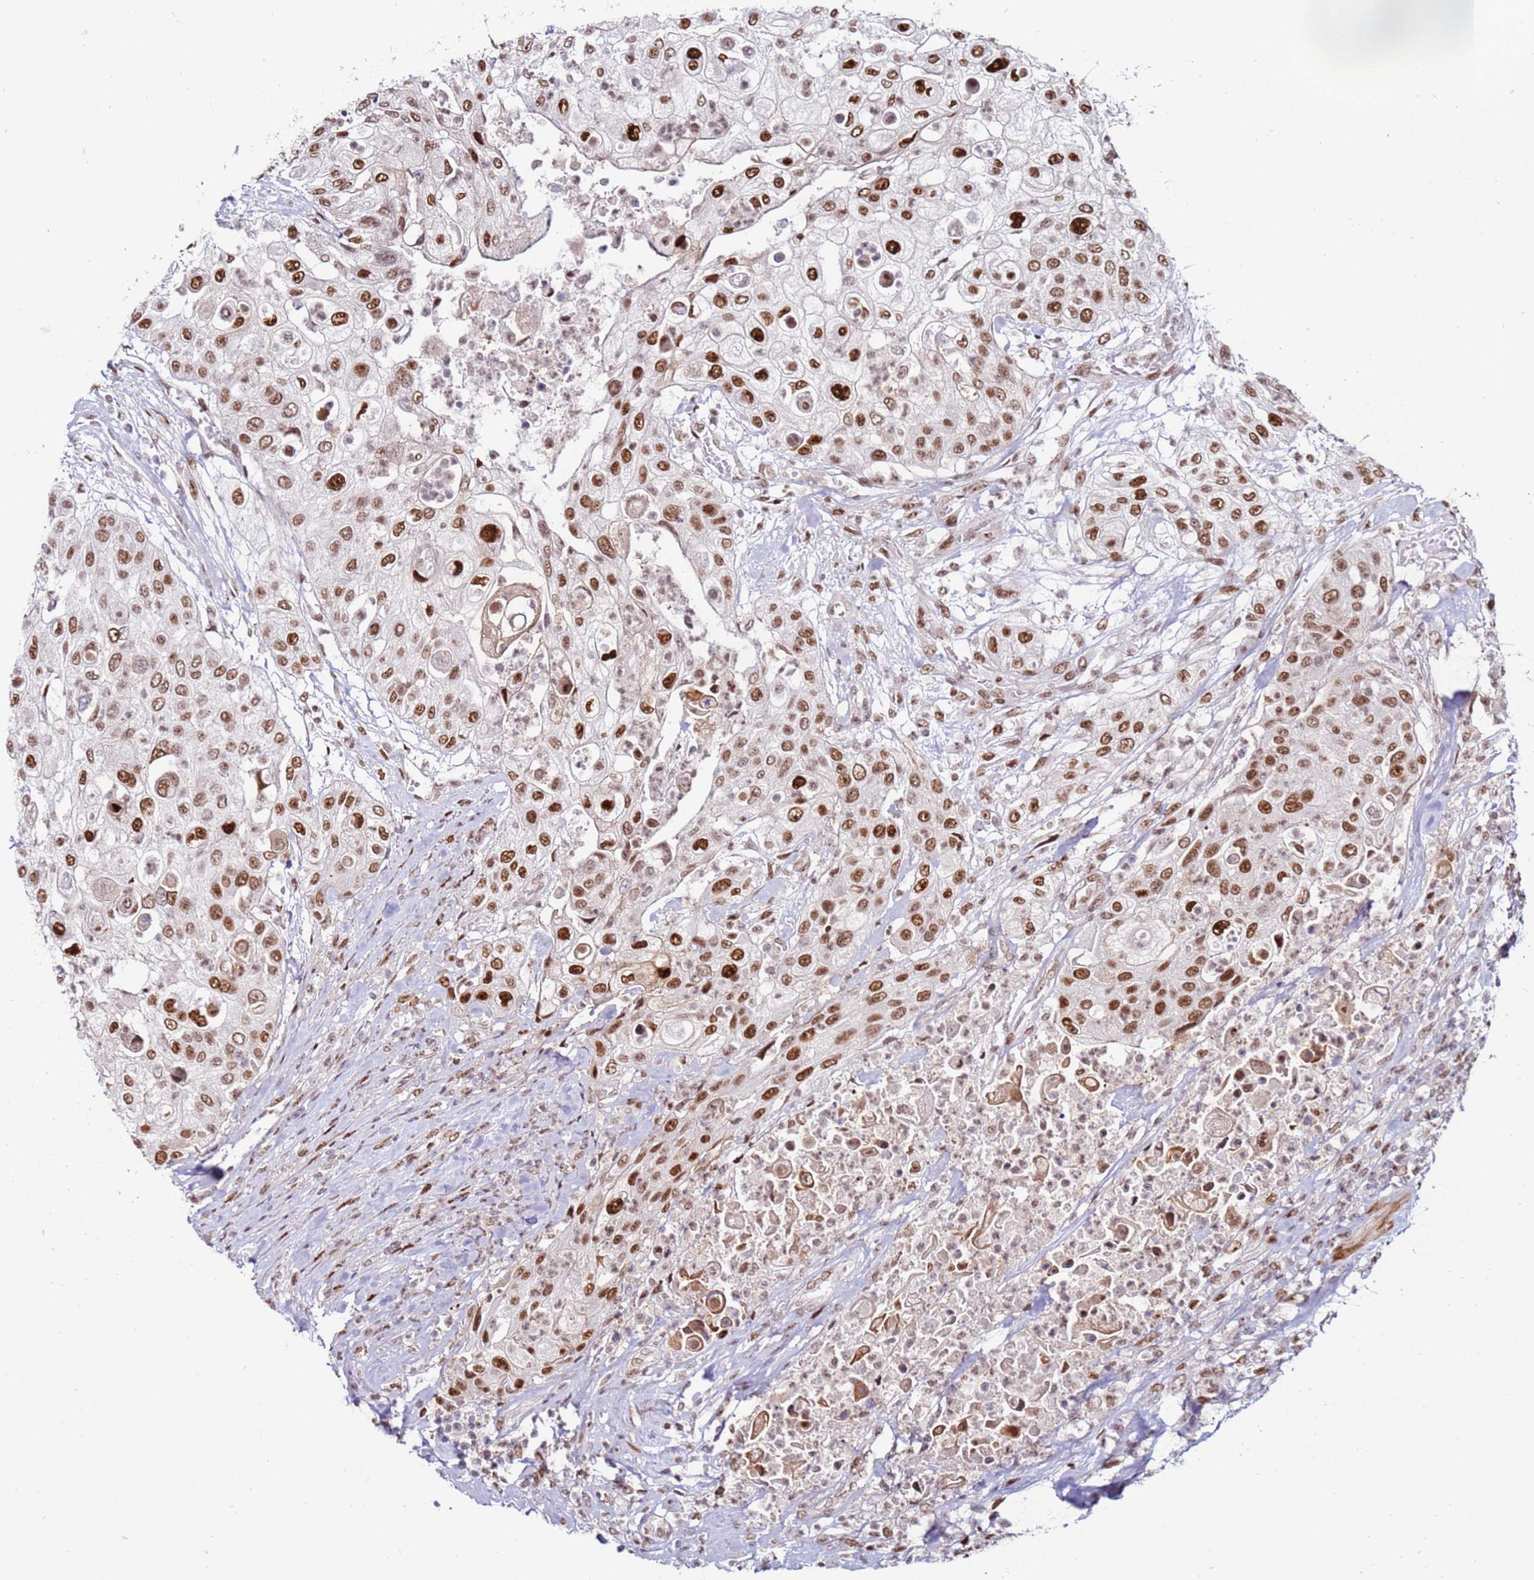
{"staining": {"intensity": "moderate", "quantity": ">75%", "location": "nuclear"}, "tissue": "urothelial cancer", "cell_type": "Tumor cells", "image_type": "cancer", "snomed": [{"axis": "morphology", "description": "Urothelial carcinoma, High grade"}, {"axis": "topography", "description": "Urinary bladder"}], "caption": "This image reveals immunohistochemistry (IHC) staining of urothelial carcinoma (high-grade), with medium moderate nuclear staining in about >75% of tumor cells.", "gene": "KPNA4", "patient": {"sex": "female", "age": 79}}